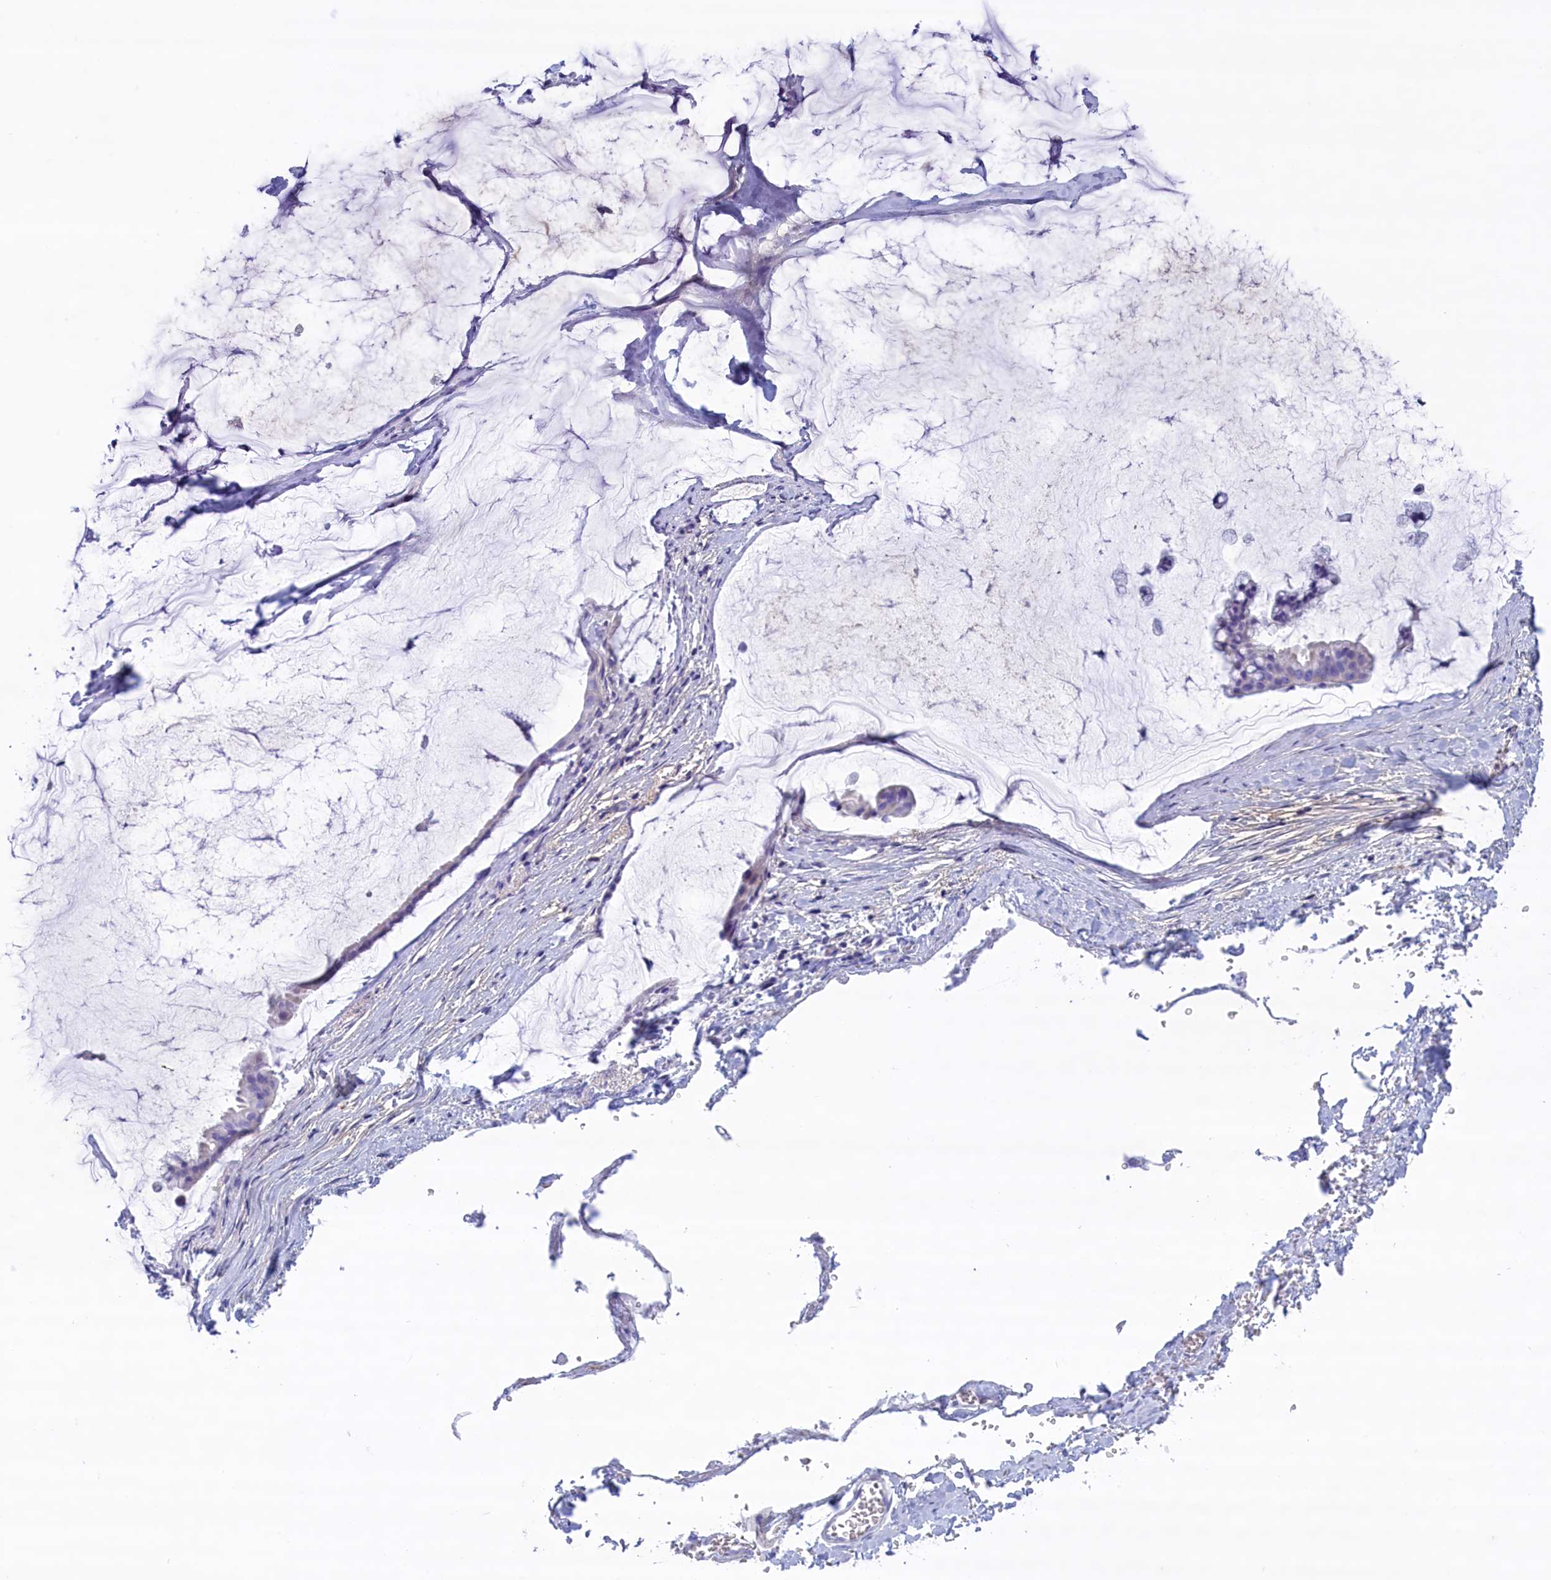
{"staining": {"intensity": "negative", "quantity": "none", "location": "none"}, "tissue": "ovarian cancer", "cell_type": "Tumor cells", "image_type": "cancer", "snomed": [{"axis": "morphology", "description": "Cystadenocarcinoma, mucinous, NOS"}, {"axis": "topography", "description": "Ovary"}], "caption": "Protein analysis of mucinous cystadenocarcinoma (ovarian) shows no significant expression in tumor cells.", "gene": "MPV17L2", "patient": {"sex": "female", "age": 73}}